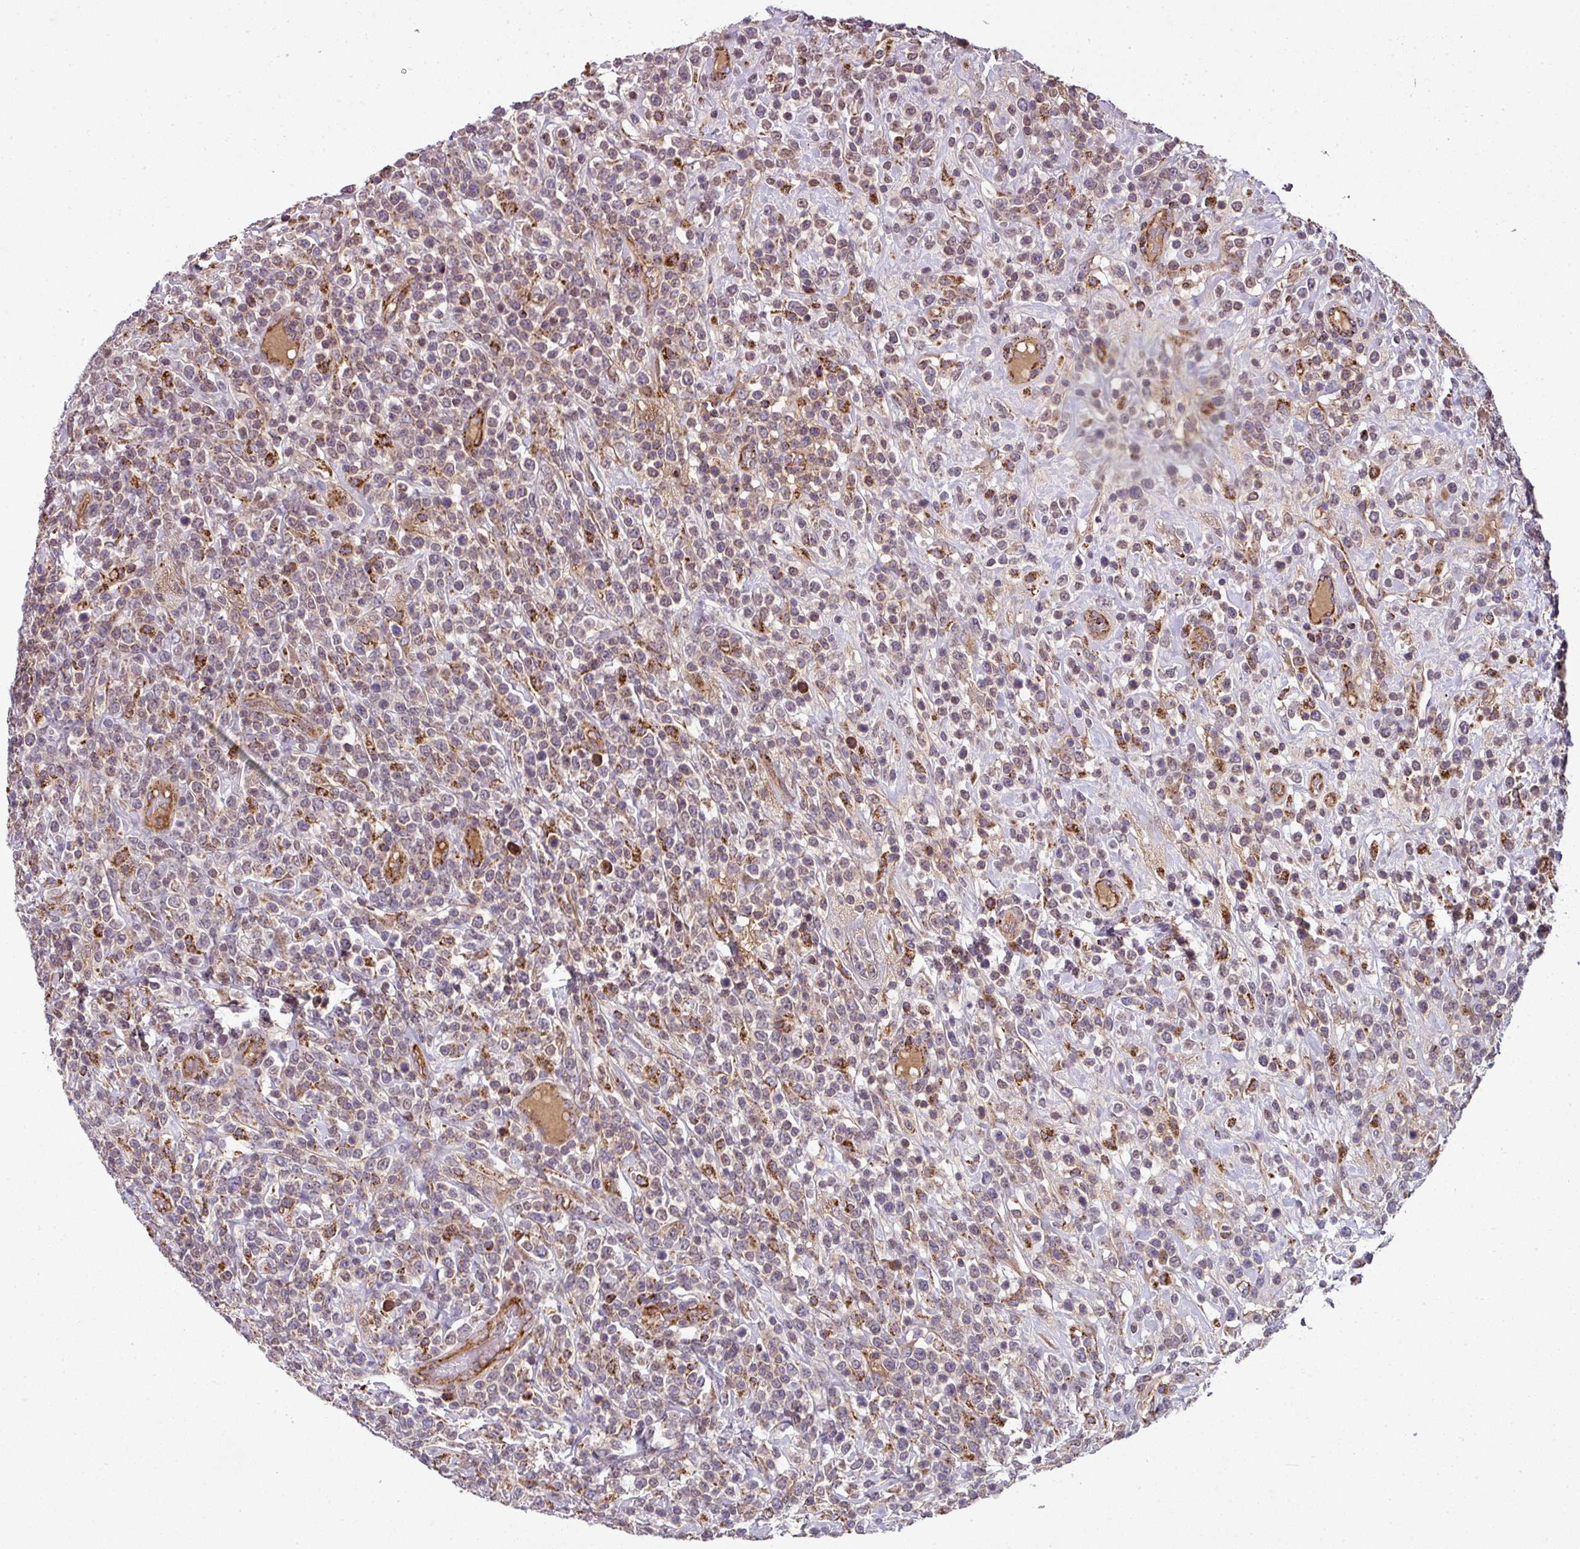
{"staining": {"intensity": "weak", "quantity": "25%-75%", "location": "cytoplasmic/membranous"}, "tissue": "lymphoma", "cell_type": "Tumor cells", "image_type": "cancer", "snomed": [{"axis": "morphology", "description": "Malignant lymphoma, non-Hodgkin's type, High grade"}, {"axis": "topography", "description": "Colon"}], "caption": "Immunohistochemical staining of human lymphoma shows low levels of weak cytoplasmic/membranous positivity in about 25%-75% of tumor cells.", "gene": "PRELID3B", "patient": {"sex": "female", "age": 53}}